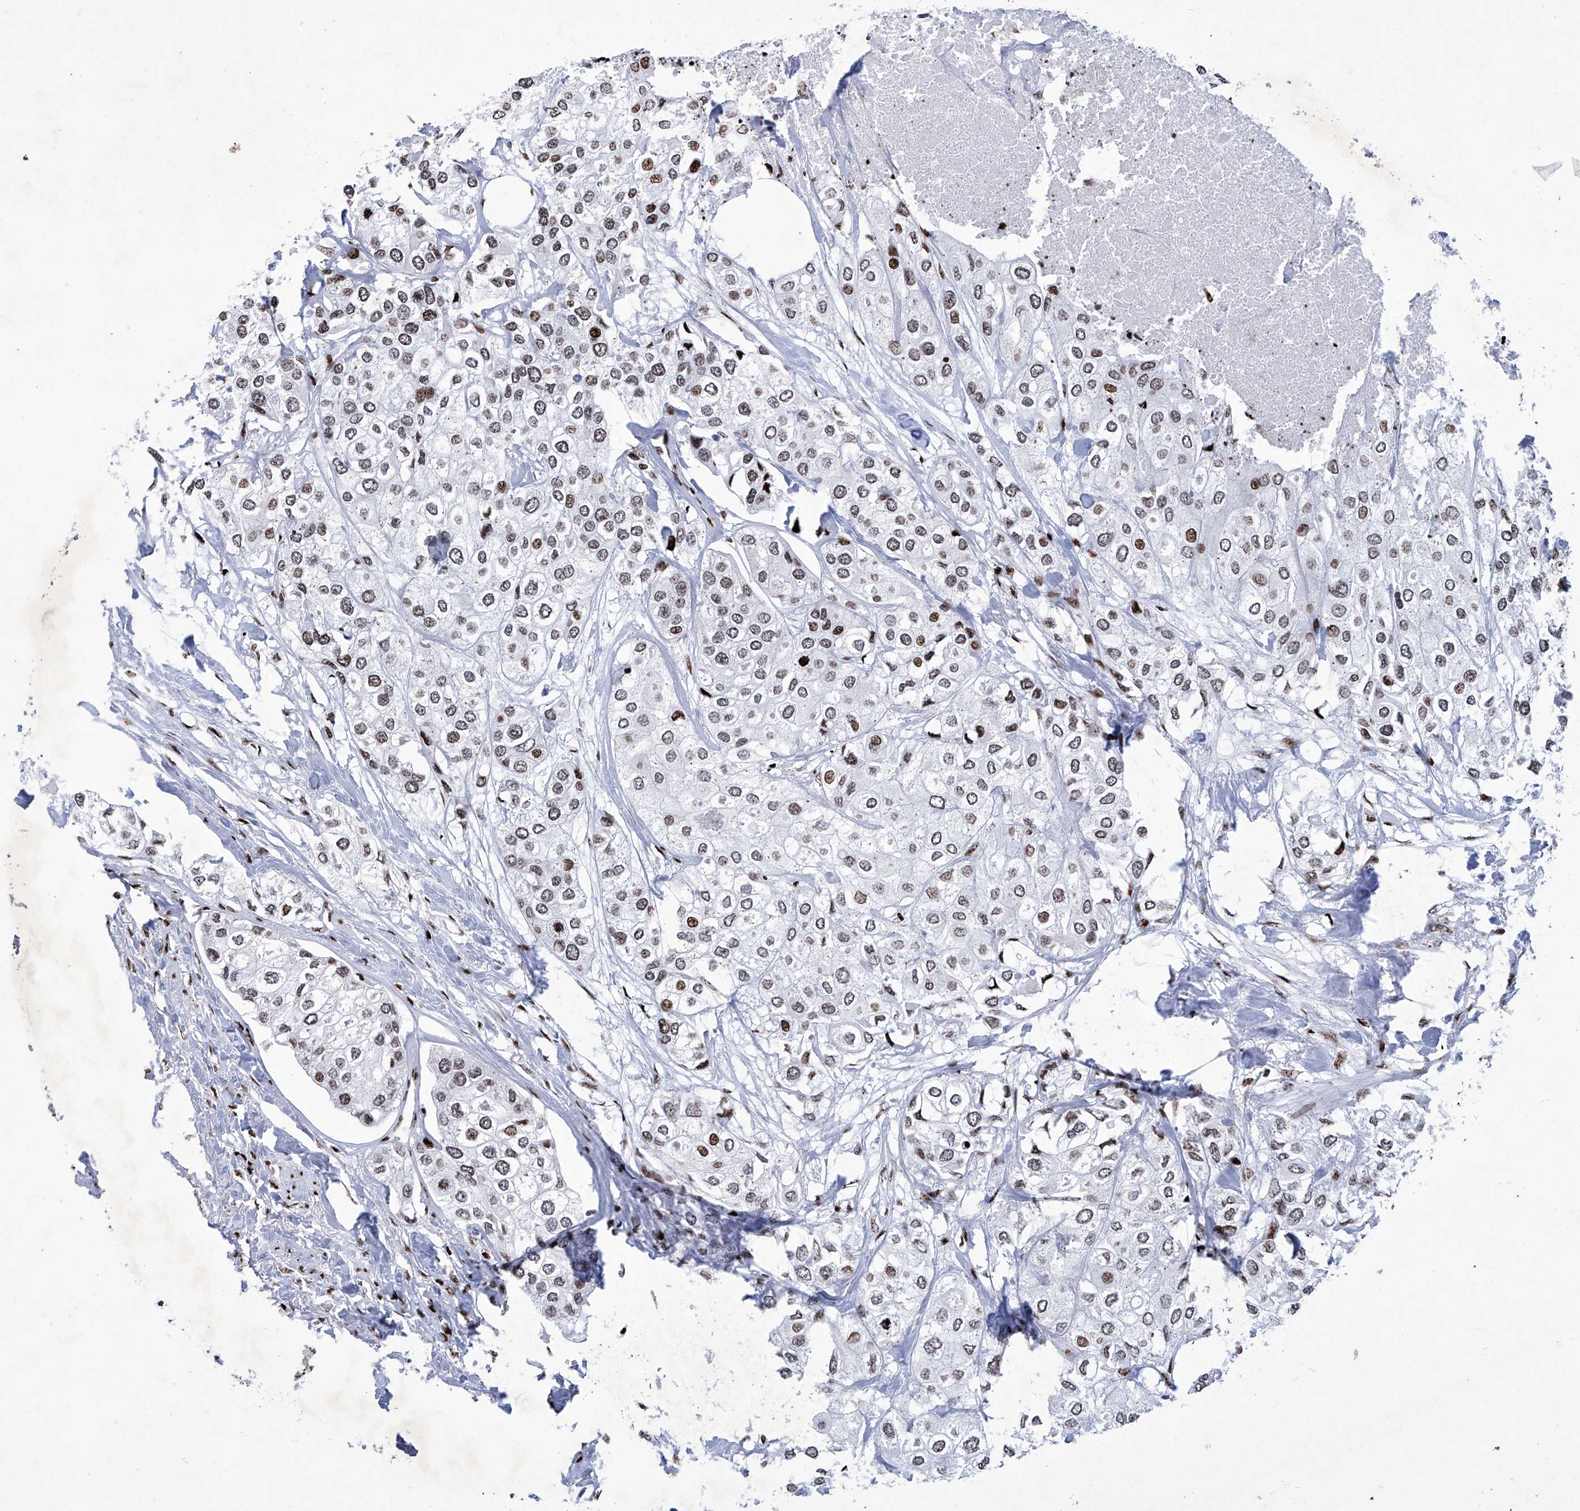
{"staining": {"intensity": "moderate", "quantity": "25%-75%", "location": "nuclear"}, "tissue": "urothelial cancer", "cell_type": "Tumor cells", "image_type": "cancer", "snomed": [{"axis": "morphology", "description": "Urothelial carcinoma, High grade"}, {"axis": "topography", "description": "Urinary bladder"}], "caption": "Human urothelial cancer stained with a brown dye shows moderate nuclear positive positivity in about 25%-75% of tumor cells.", "gene": "HEY2", "patient": {"sex": "male", "age": 64}}